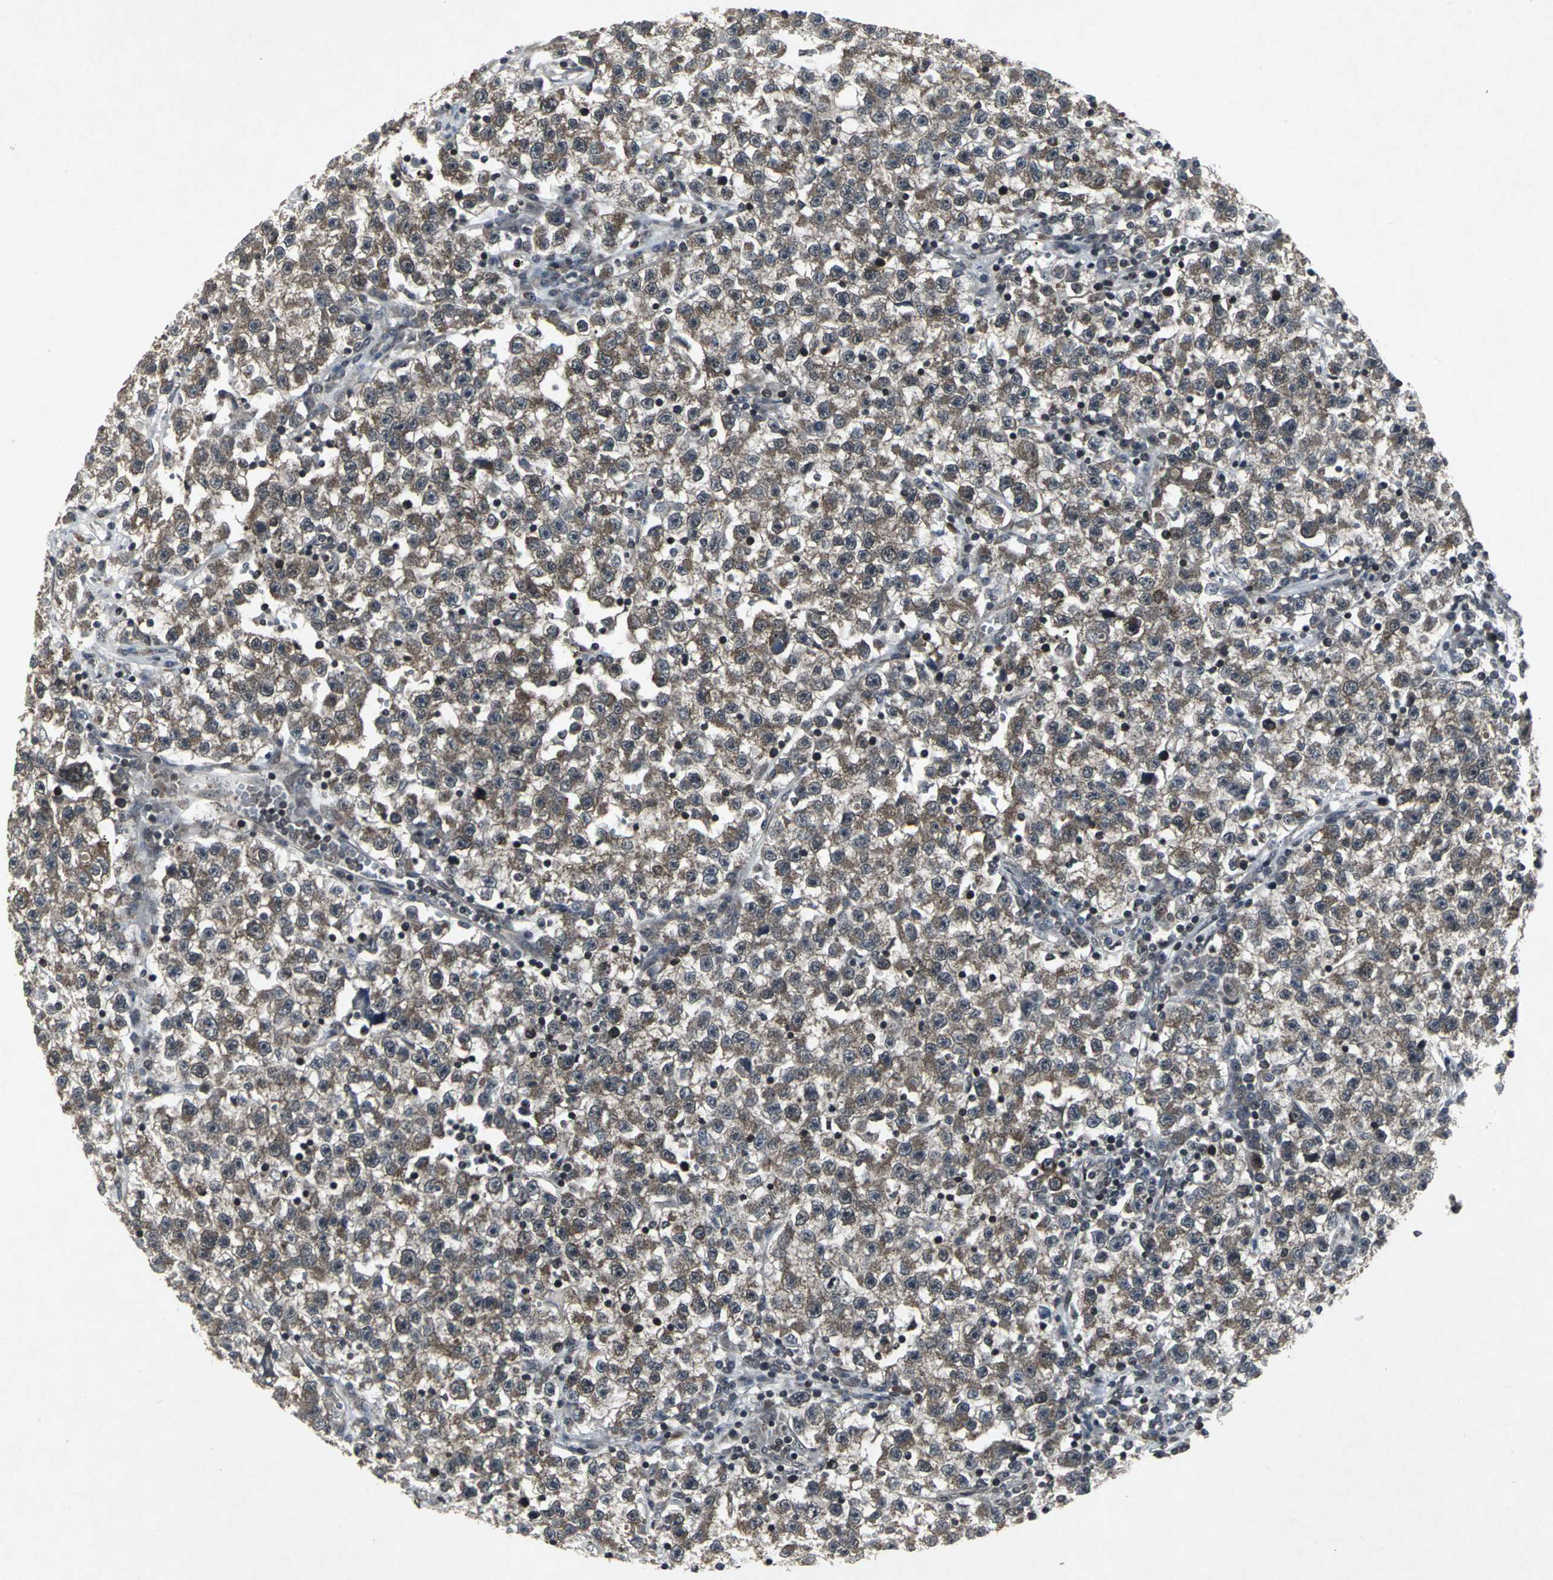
{"staining": {"intensity": "moderate", "quantity": ">75%", "location": "cytoplasmic/membranous"}, "tissue": "testis cancer", "cell_type": "Tumor cells", "image_type": "cancer", "snomed": [{"axis": "morphology", "description": "Seminoma, NOS"}, {"axis": "topography", "description": "Testis"}], "caption": "Testis seminoma tissue reveals moderate cytoplasmic/membranous staining in about >75% of tumor cells, visualized by immunohistochemistry.", "gene": "SH2B3", "patient": {"sex": "male", "age": 22}}